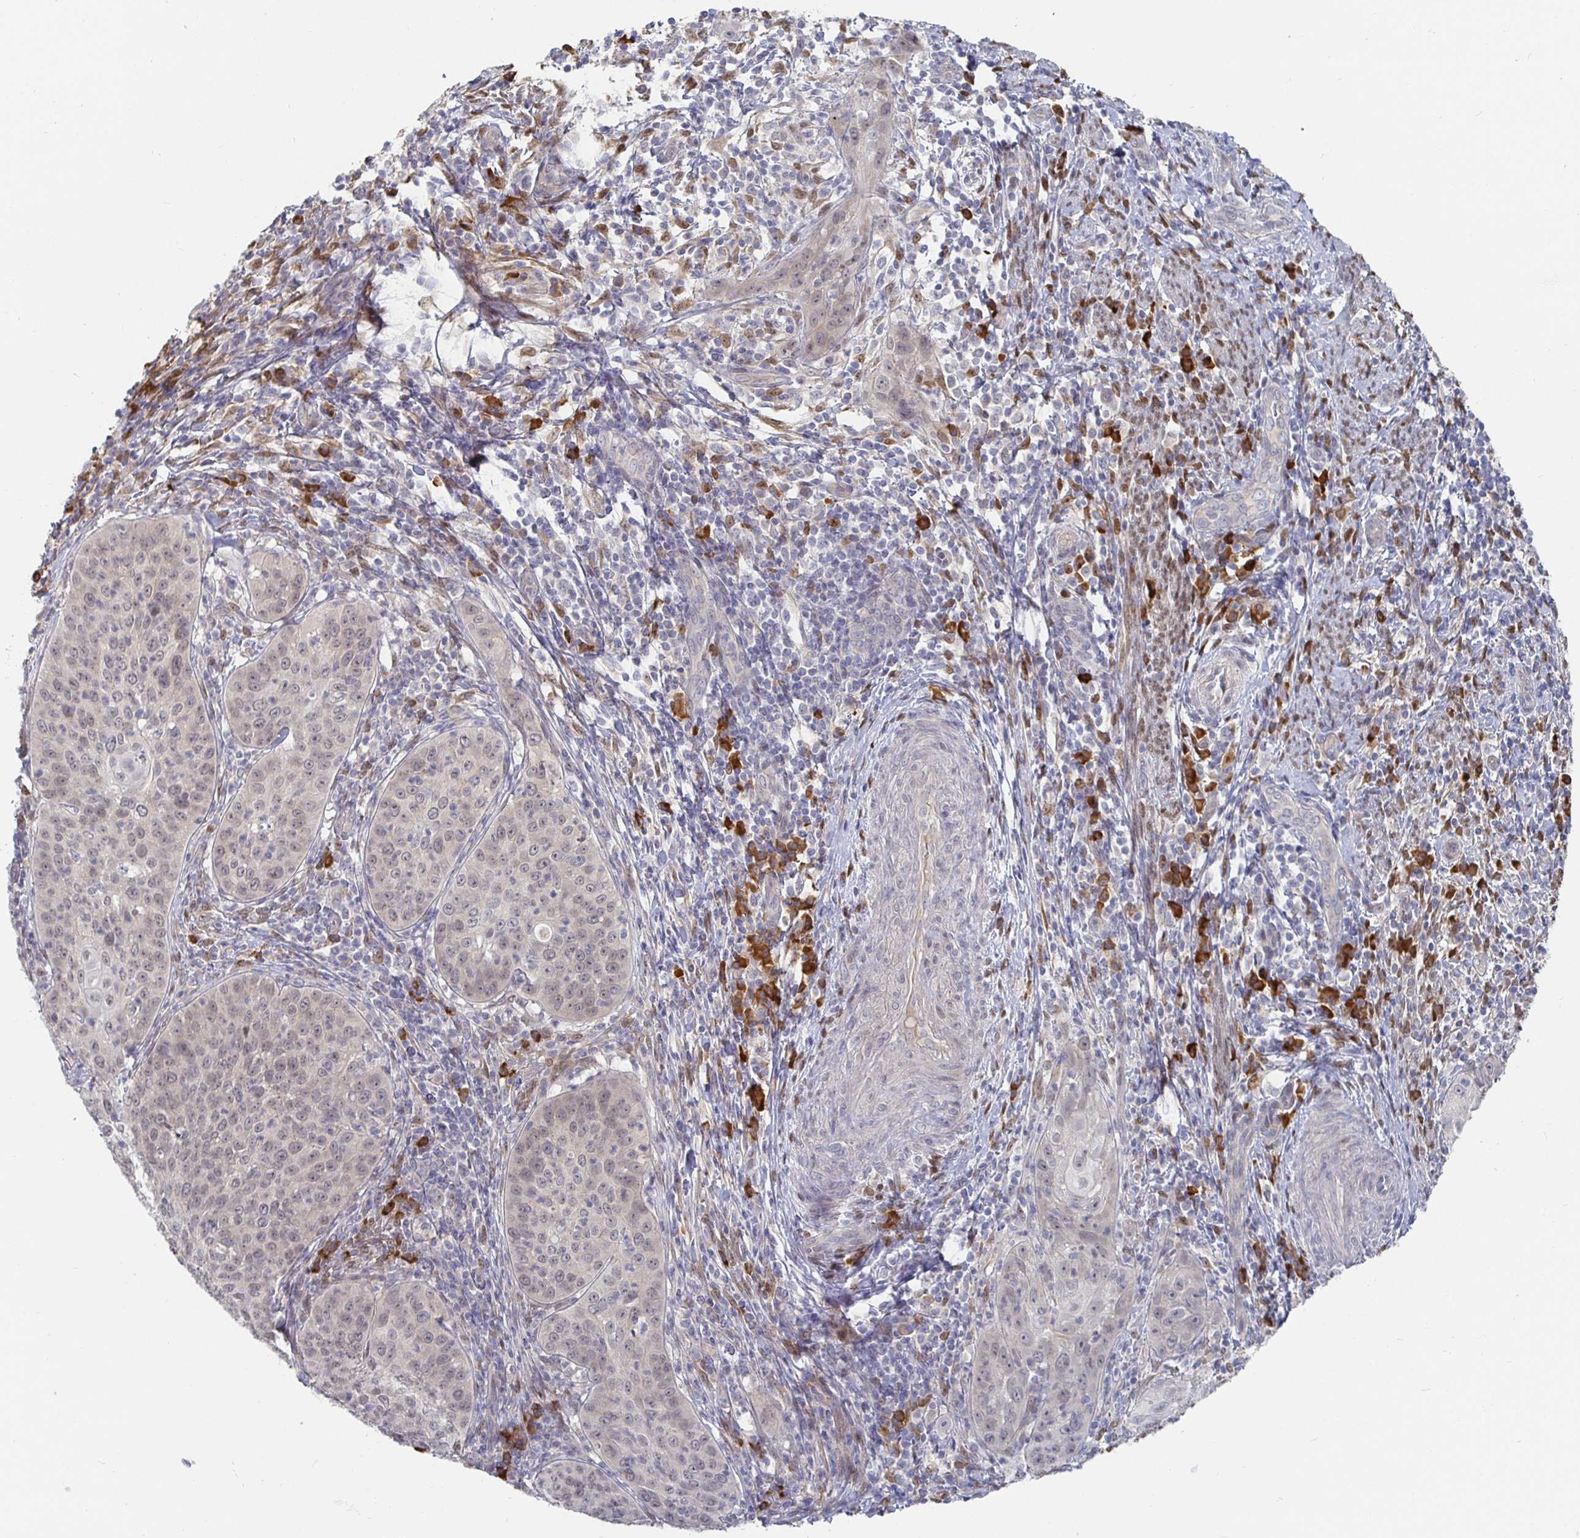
{"staining": {"intensity": "weak", "quantity": ">75%", "location": "cytoplasmic/membranous,nuclear"}, "tissue": "cervical cancer", "cell_type": "Tumor cells", "image_type": "cancer", "snomed": [{"axis": "morphology", "description": "Squamous cell carcinoma, NOS"}, {"axis": "topography", "description": "Cervix"}], "caption": "There is low levels of weak cytoplasmic/membranous and nuclear positivity in tumor cells of cervical cancer, as demonstrated by immunohistochemical staining (brown color).", "gene": "MEIS1", "patient": {"sex": "female", "age": 30}}